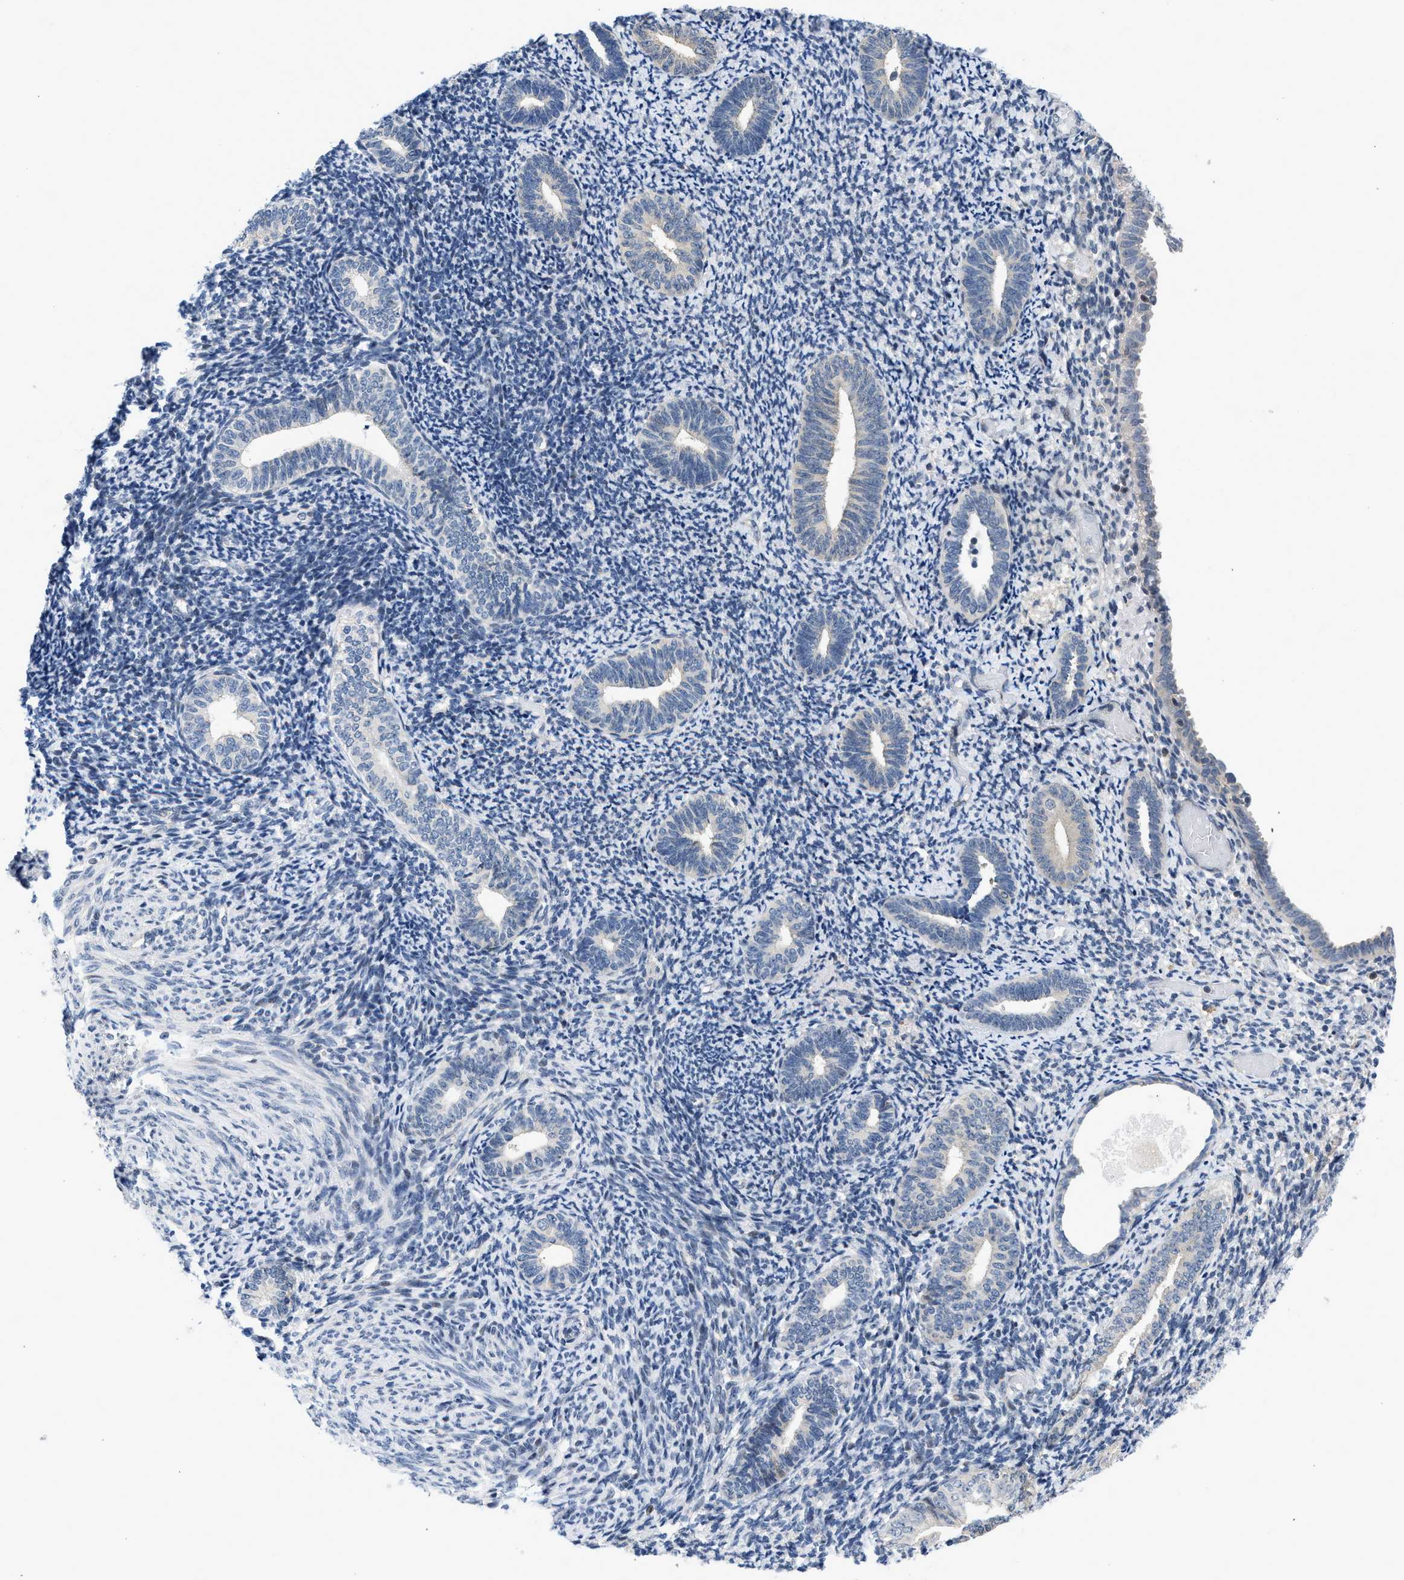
{"staining": {"intensity": "negative", "quantity": "none", "location": "none"}, "tissue": "endometrium", "cell_type": "Cells in endometrial stroma", "image_type": "normal", "snomed": [{"axis": "morphology", "description": "Normal tissue, NOS"}, {"axis": "topography", "description": "Endometrium"}], "caption": "Protein analysis of normal endometrium shows no significant expression in cells in endometrial stroma.", "gene": "OLIG3", "patient": {"sex": "female", "age": 66}}